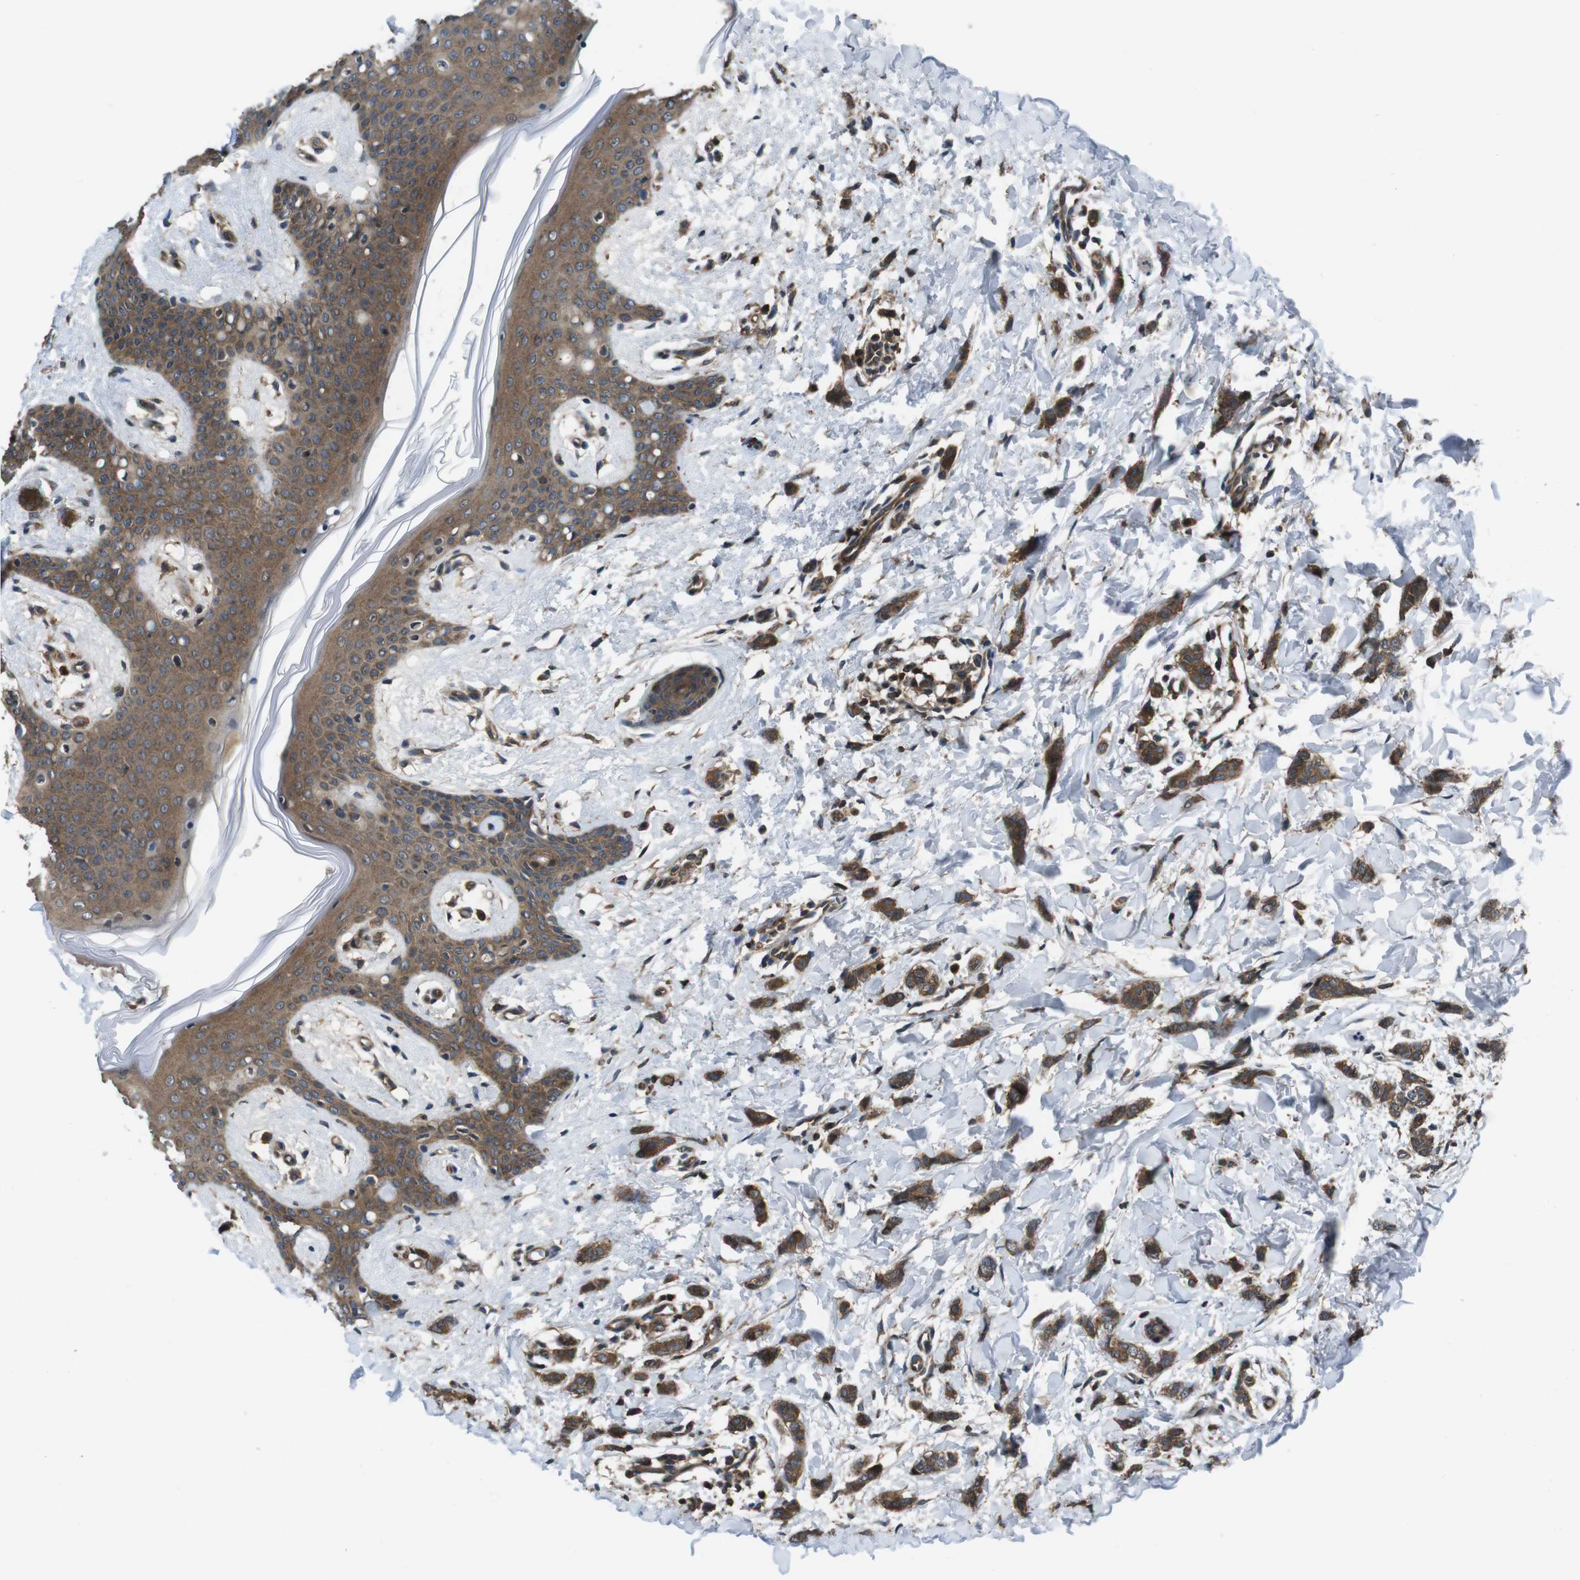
{"staining": {"intensity": "moderate", "quantity": ">75%", "location": "cytoplasmic/membranous"}, "tissue": "breast cancer", "cell_type": "Tumor cells", "image_type": "cancer", "snomed": [{"axis": "morphology", "description": "Lobular carcinoma"}, {"axis": "topography", "description": "Skin"}, {"axis": "topography", "description": "Breast"}], "caption": "This is an image of IHC staining of breast cancer (lobular carcinoma), which shows moderate expression in the cytoplasmic/membranous of tumor cells.", "gene": "SLC22A23", "patient": {"sex": "female", "age": 46}}